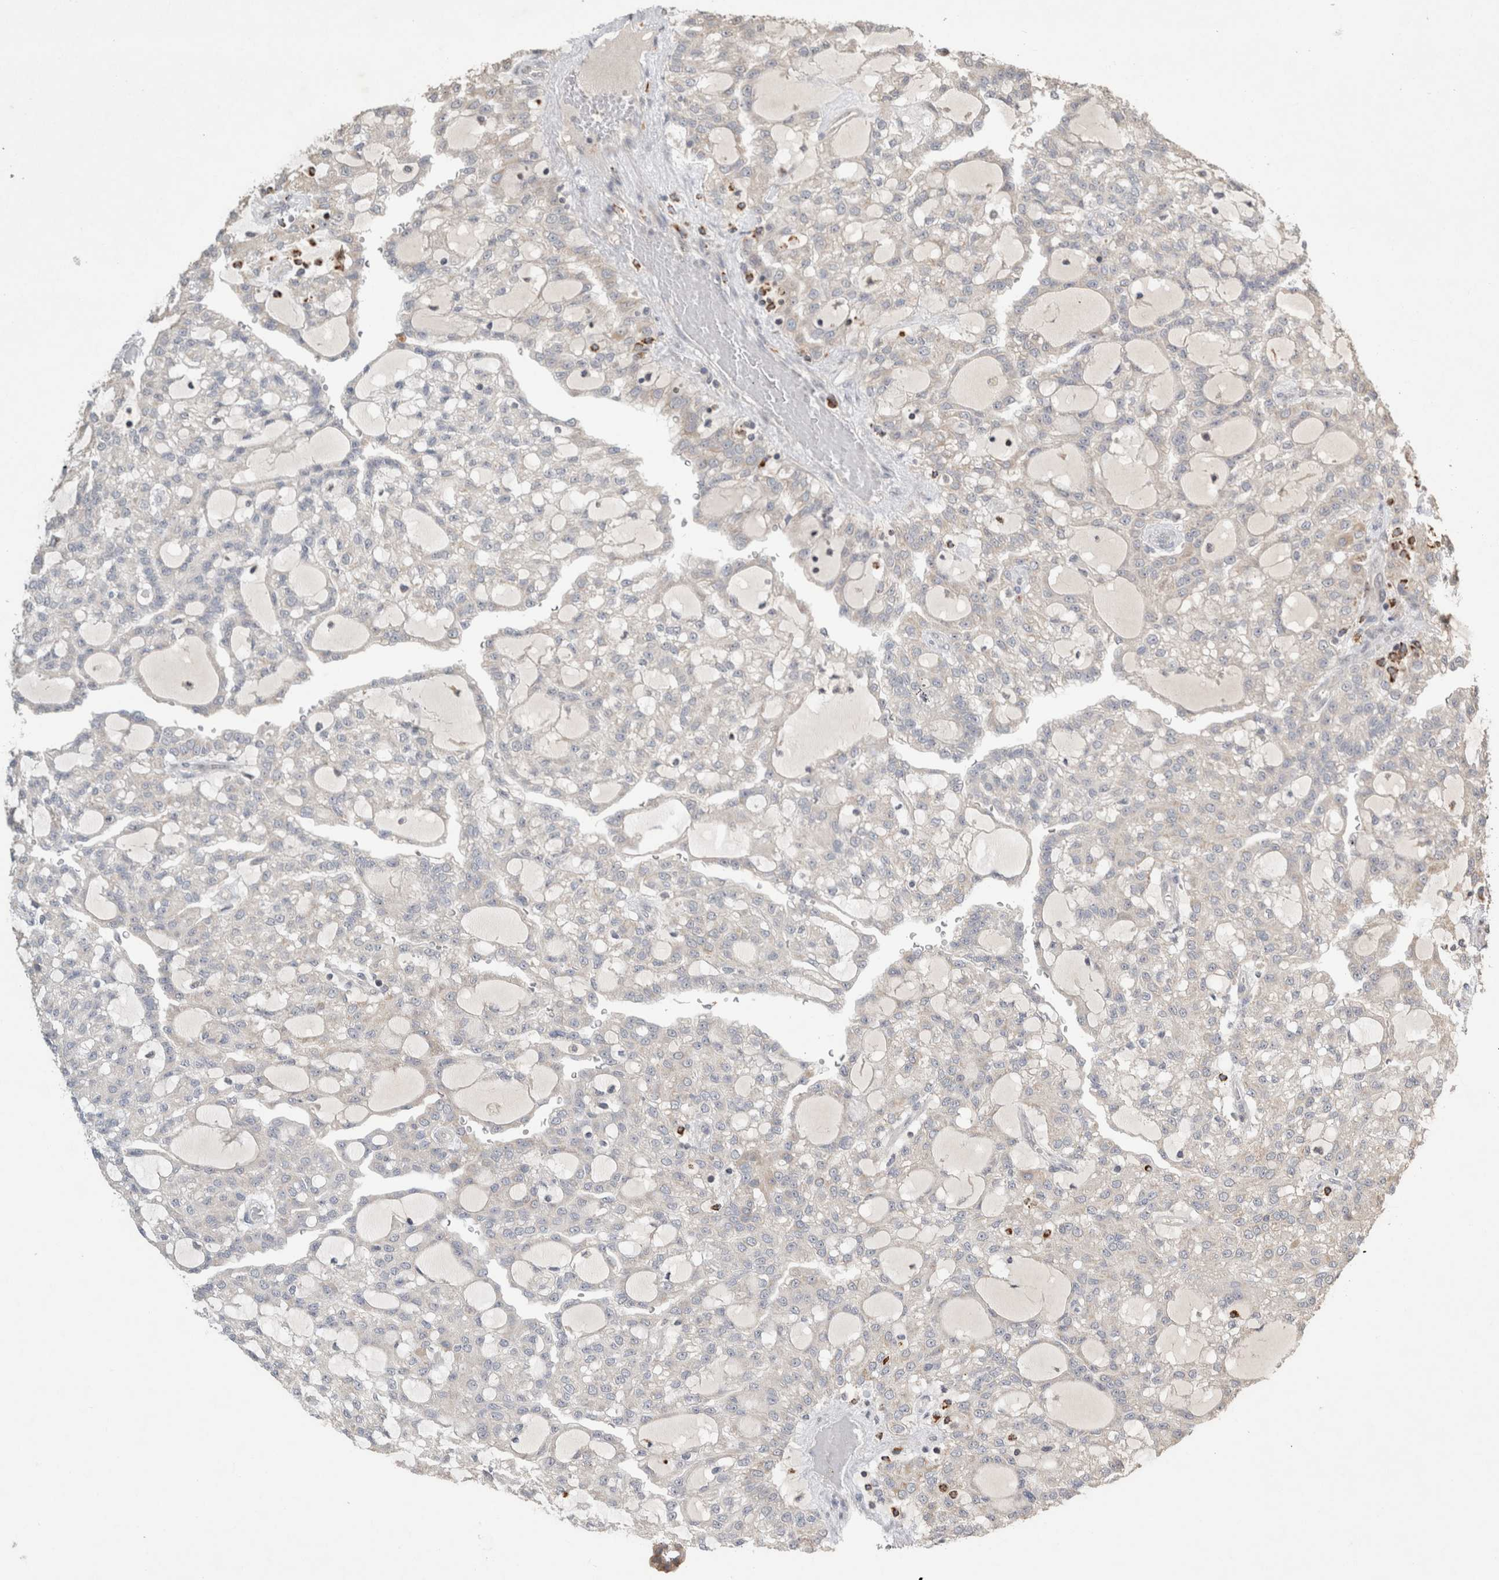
{"staining": {"intensity": "negative", "quantity": "none", "location": "none"}, "tissue": "renal cancer", "cell_type": "Tumor cells", "image_type": "cancer", "snomed": [{"axis": "morphology", "description": "Adenocarcinoma, NOS"}, {"axis": "topography", "description": "Kidney"}], "caption": "The immunohistochemistry (IHC) histopathology image has no significant staining in tumor cells of adenocarcinoma (renal) tissue.", "gene": "SERAC1", "patient": {"sex": "male", "age": 63}}